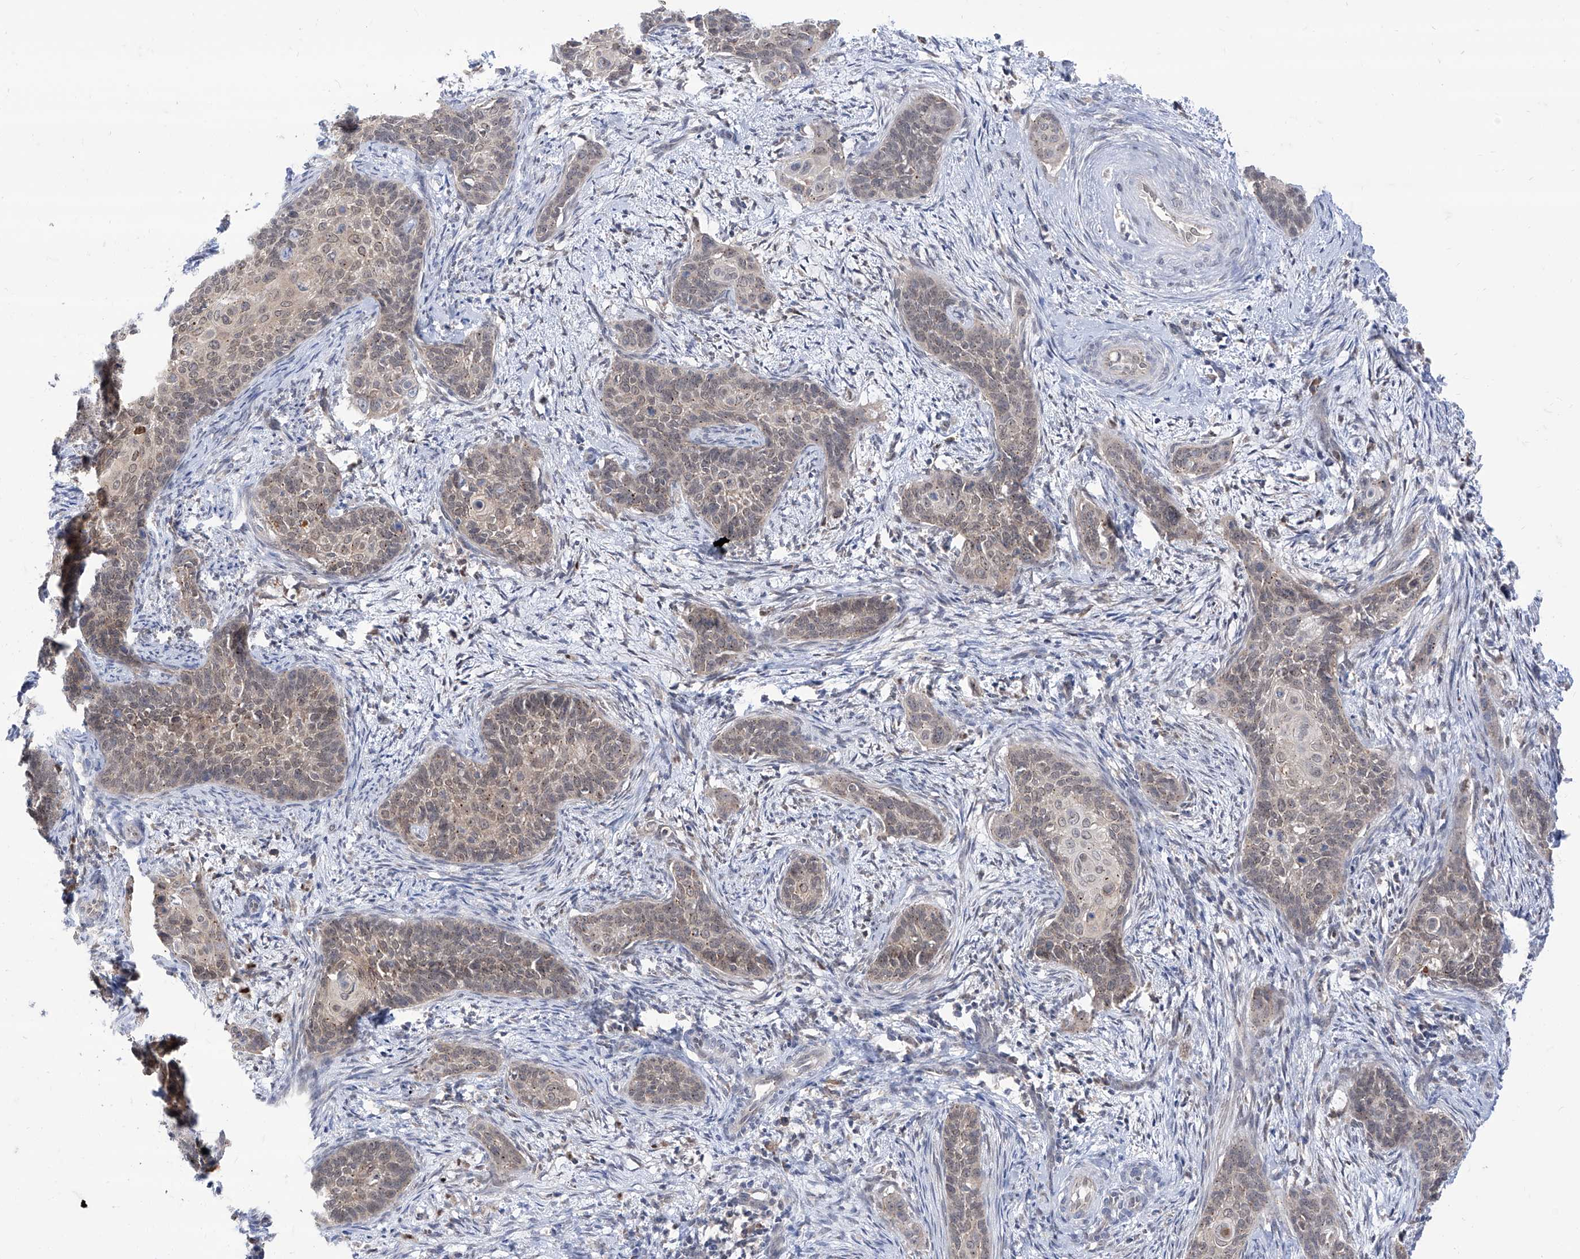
{"staining": {"intensity": "weak", "quantity": "<25%", "location": "nuclear"}, "tissue": "cervical cancer", "cell_type": "Tumor cells", "image_type": "cancer", "snomed": [{"axis": "morphology", "description": "Squamous cell carcinoma, NOS"}, {"axis": "topography", "description": "Cervix"}], "caption": "DAB immunohistochemical staining of squamous cell carcinoma (cervical) exhibits no significant staining in tumor cells.", "gene": "BROX", "patient": {"sex": "female", "age": 33}}